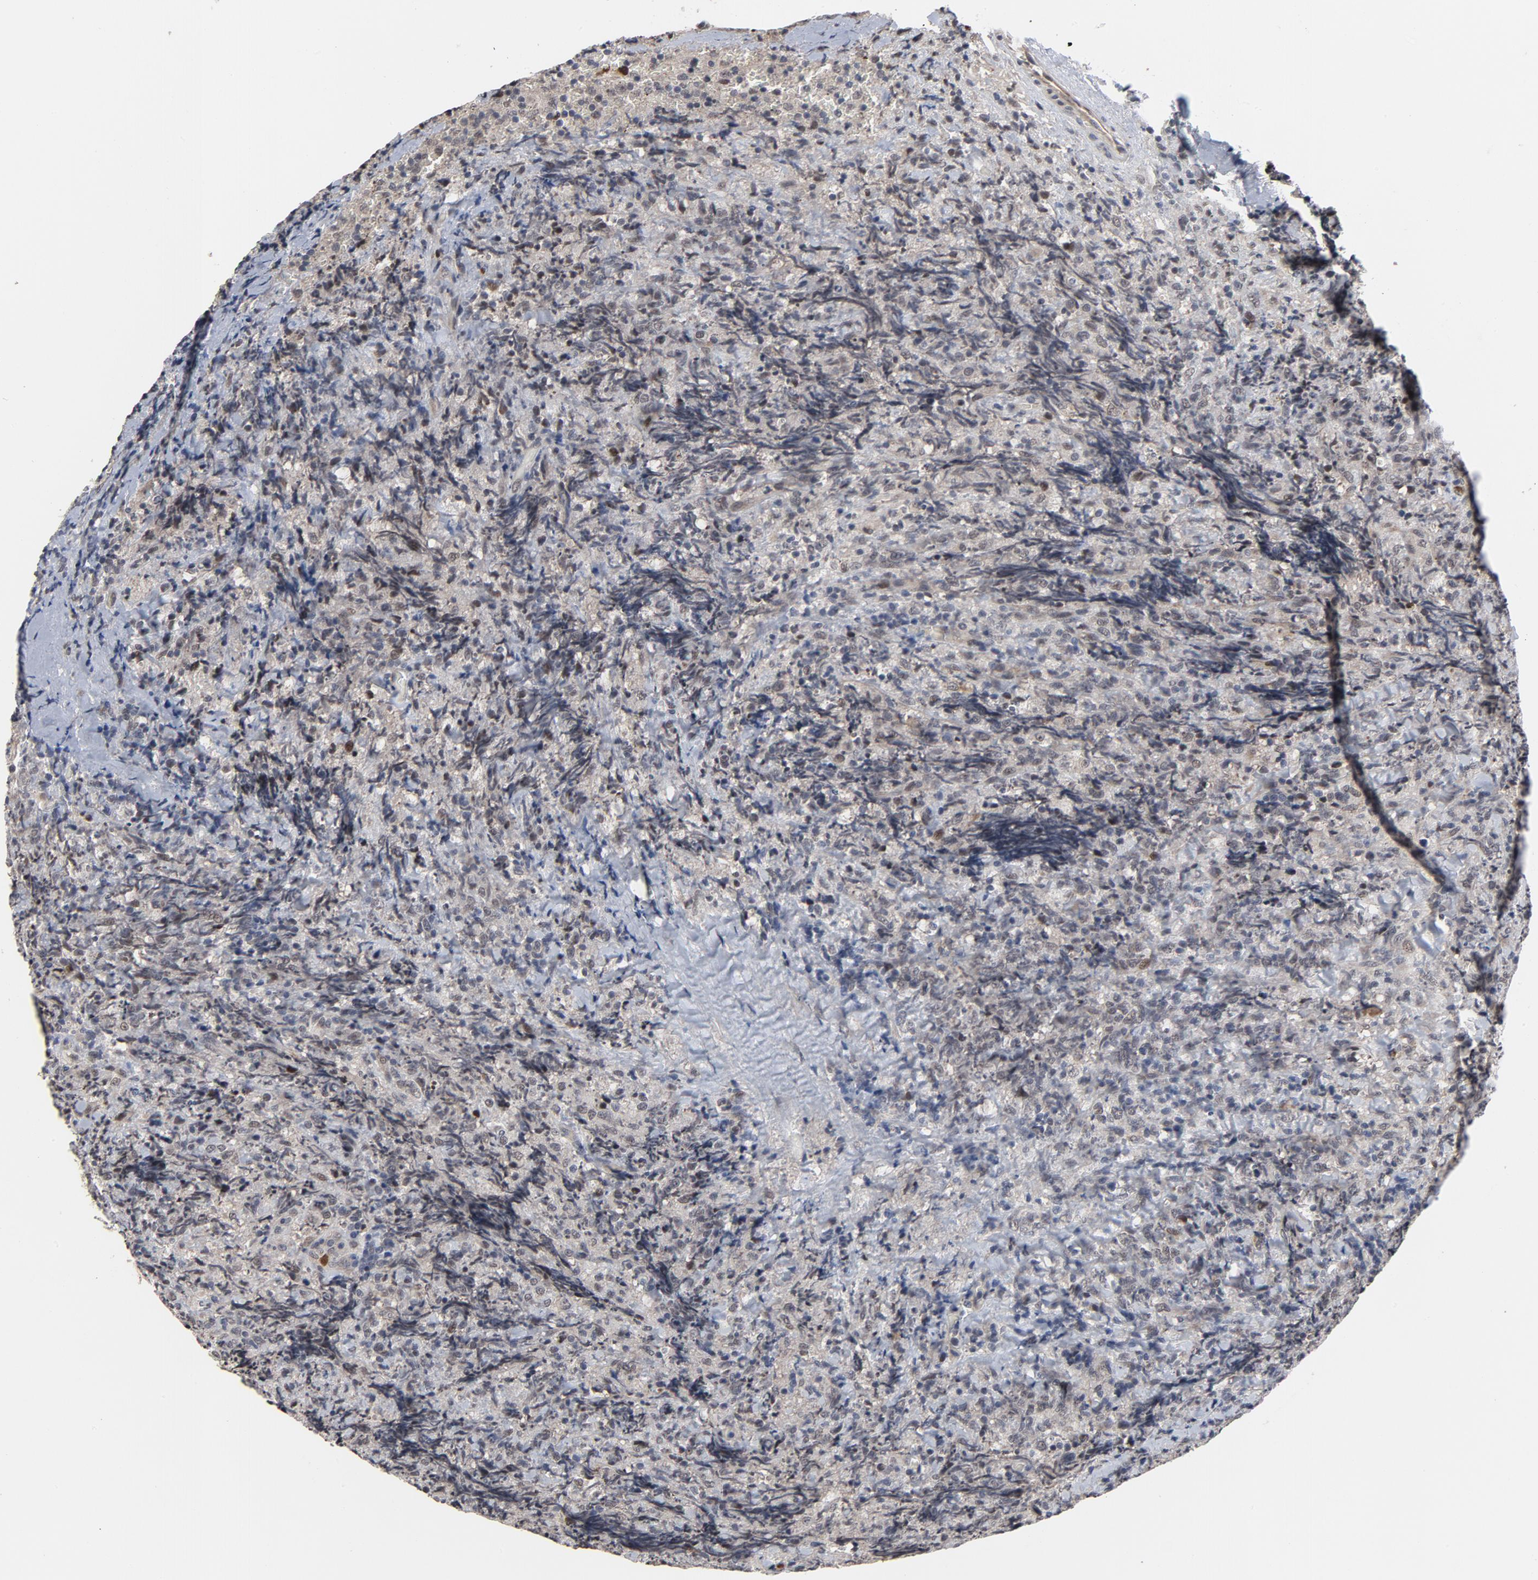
{"staining": {"intensity": "negative", "quantity": "none", "location": "none"}, "tissue": "lymphoma", "cell_type": "Tumor cells", "image_type": "cancer", "snomed": [{"axis": "morphology", "description": "Malignant lymphoma, non-Hodgkin's type, High grade"}, {"axis": "topography", "description": "Tonsil"}], "caption": "IHC of human high-grade malignant lymphoma, non-Hodgkin's type shows no positivity in tumor cells.", "gene": "RTL5", "patient": {"sex": "female", "age": 36}}